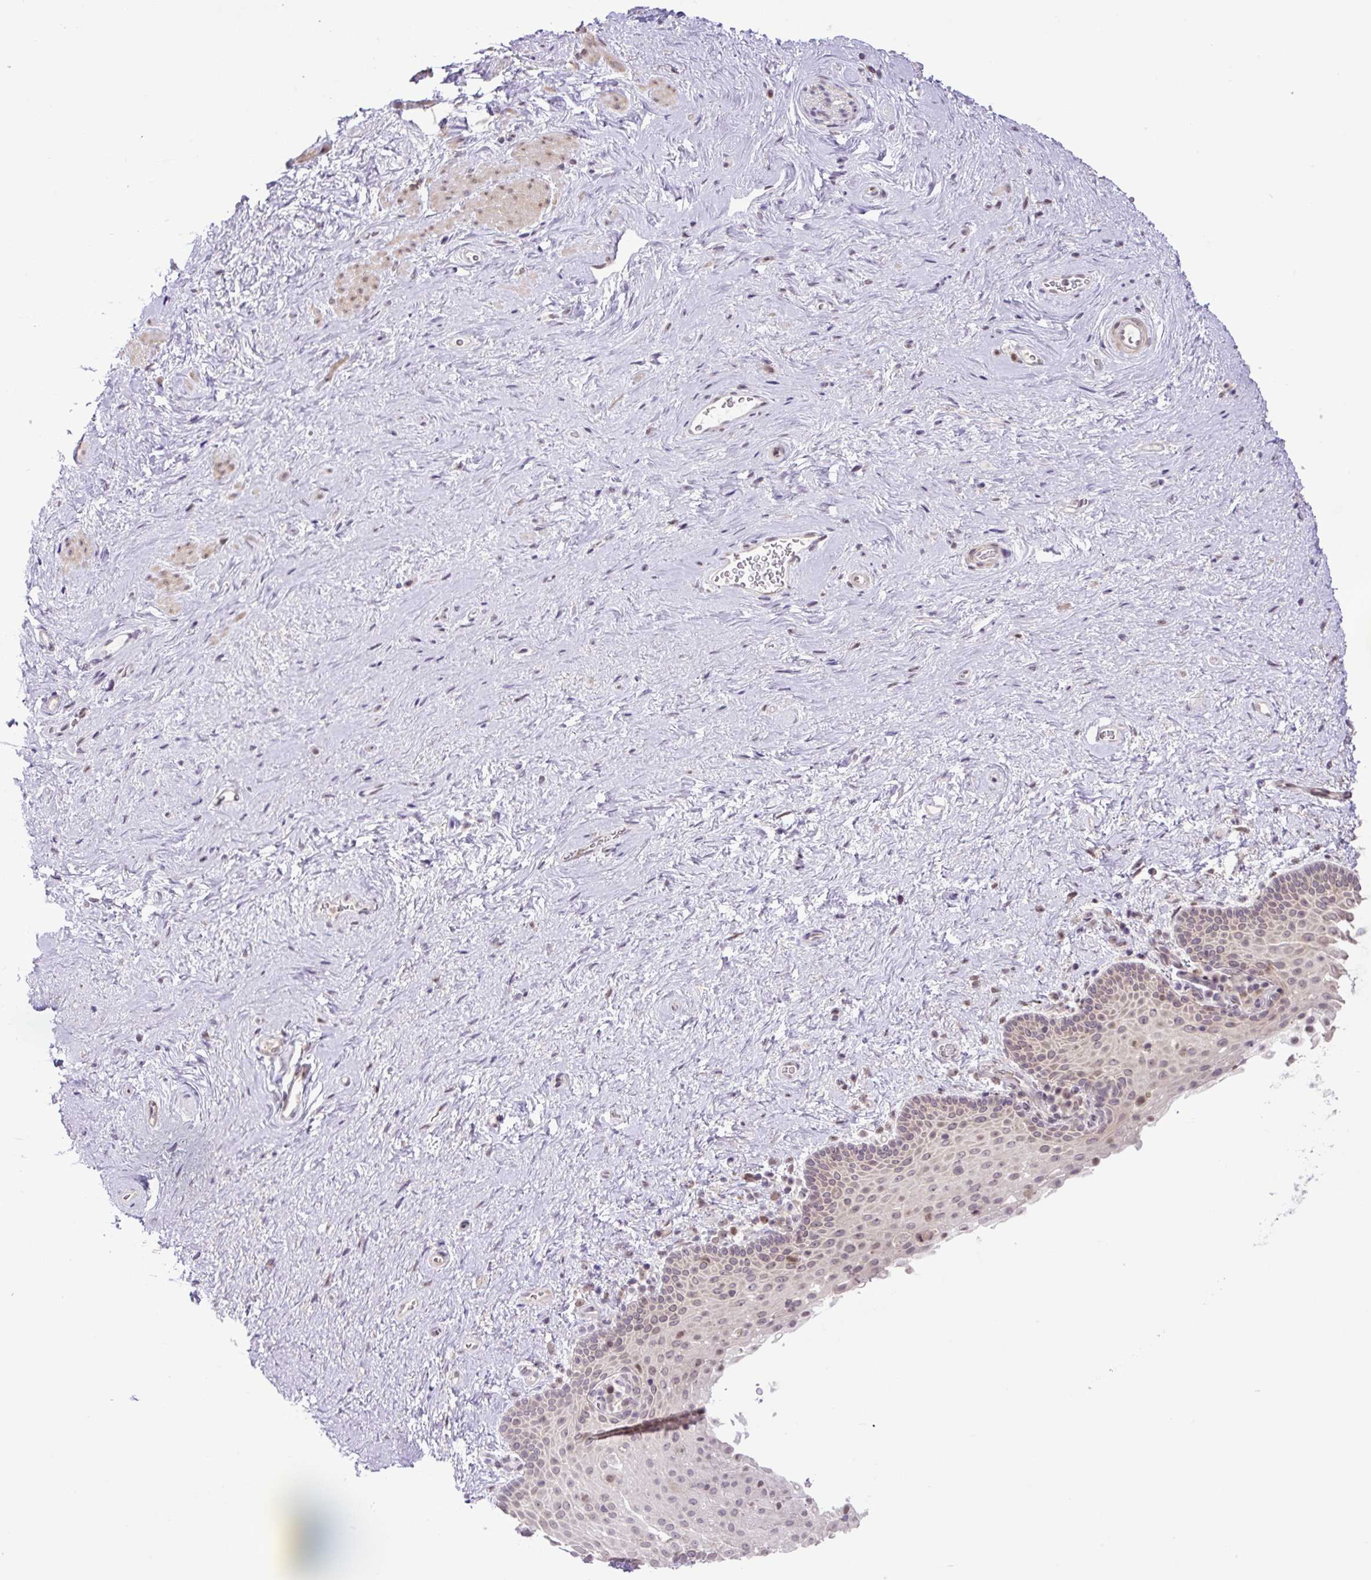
{"staining": {"intensity": "weak", "quantity": "25%-75%", "location": "nuclear"}, "tissue": "vagina", "cell_type": "Squamous epithelial cells", "image_type": "normal", "snomed": [{"axis": "morphology", "description": "Normal tissue, NOS"}, {"axis": "topography", "description": "Vagina"}], "caption": "DAB (3,3'-diaminobenzidine) immunohistochemical staining of normal vagina exhibits weak nuclear protein staining in approximately 25%-75% of squamous epithelial cells. The staining is performed using DAB brown chromogen to label protein expression. The nuclei are counter-stained blue using hematoxylin.", "gene": "KPNA1", "patient": {"sex": "female", "age": 61}}